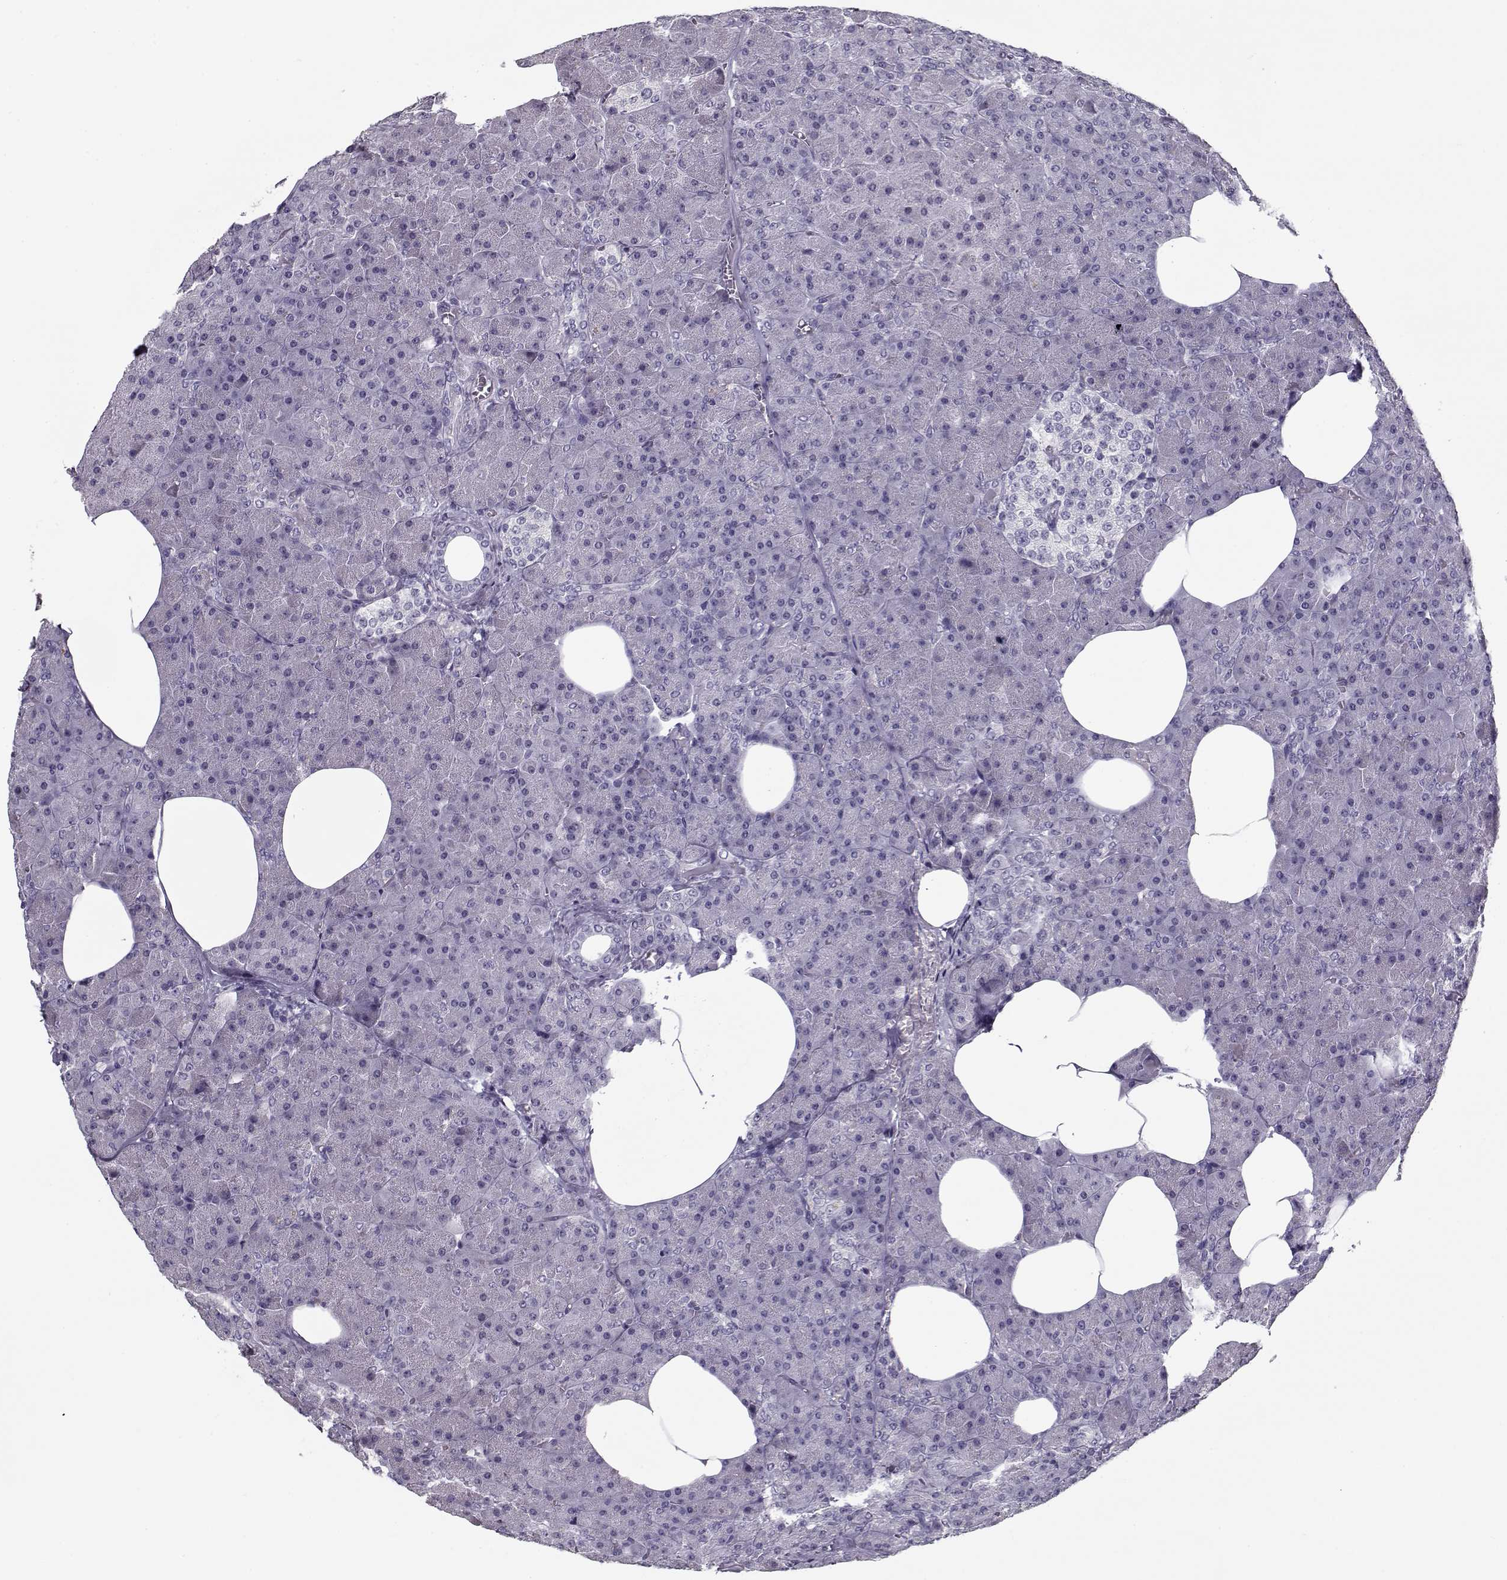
{"staining": {"intensity": "negative", "quantity": "none", "location": "none"}, "tissue": "pancreas", "cell_type": "Exocrine glandular cells", "image_type": "normal", "snomed": [{"axis": "morphology", "description": "Normal tissue, NOS"}, {"axis": "topography", "description": "Pancreas"}], "caption": "There is no significant expression in exocrine glandular cells of pancreas. The staining is performed using DAB (3,3'-diaminobenzidine) brown chromogen with nuclei counter-stained in using hematoxylin.", "gene": "RNF32", "patient": {"sex": "female", "age": 45}}